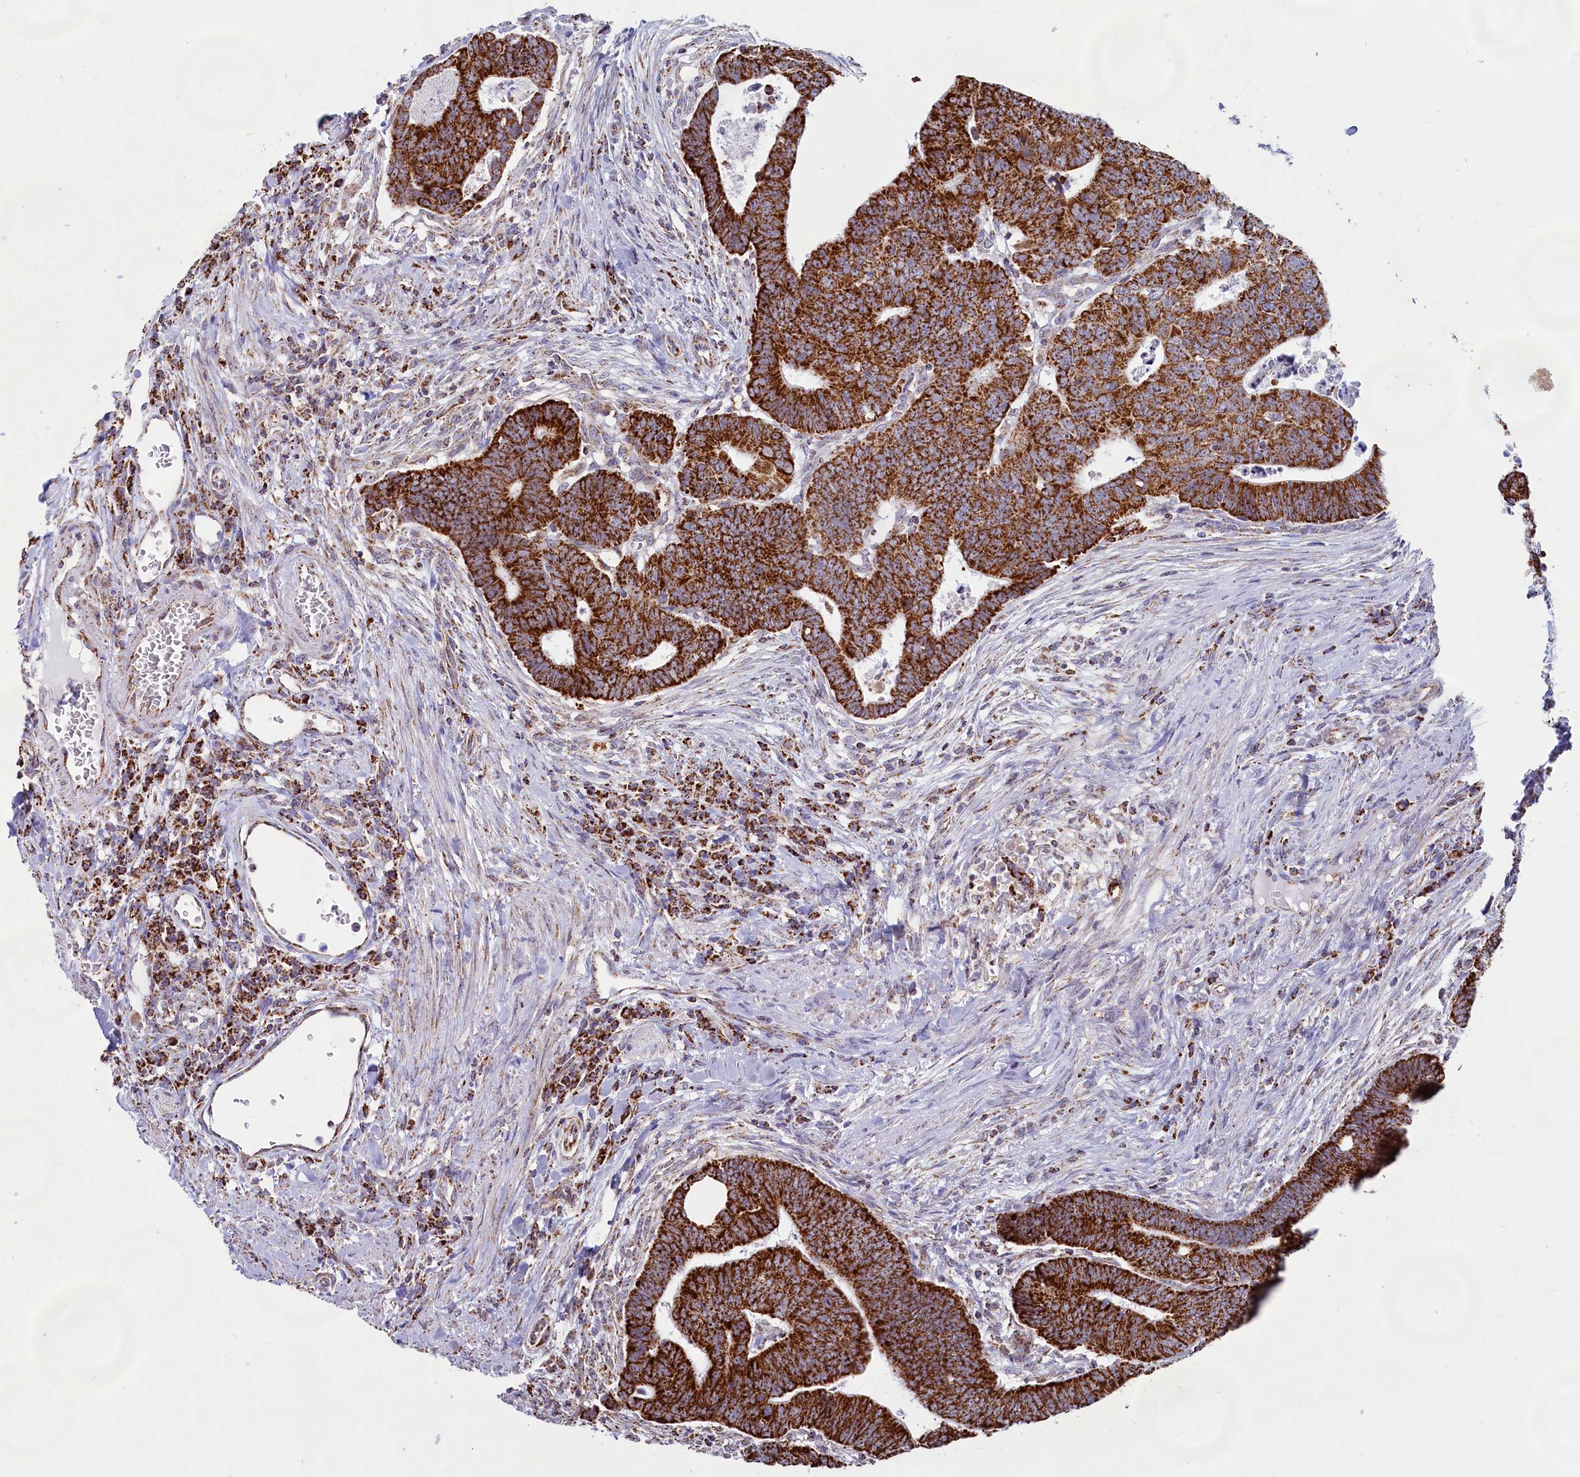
{"staining": {"intensity": "strong", "quantity": ">75%", "location": "cytoplasmic/membranous"}, "tissue": "colorectal cancer", "cell_type": "Tumor cells", "image_type": "cancer", "snomed": [{"axis": "morphology", "description": "Normal tissue, NOS"}, {"axis": "morphology", "description": "Adenocarcinoma, NOS"}, {"axis": "topography", "description": "Rectum"}], "caption": "The immunohistochemical stain labels strong cytoplasmic/membranous positivity in tumor cells of adenocarcinoma (colorectal) tissue.", "gene": "C1D", "patient": {"sex": "female", "age": 65}}